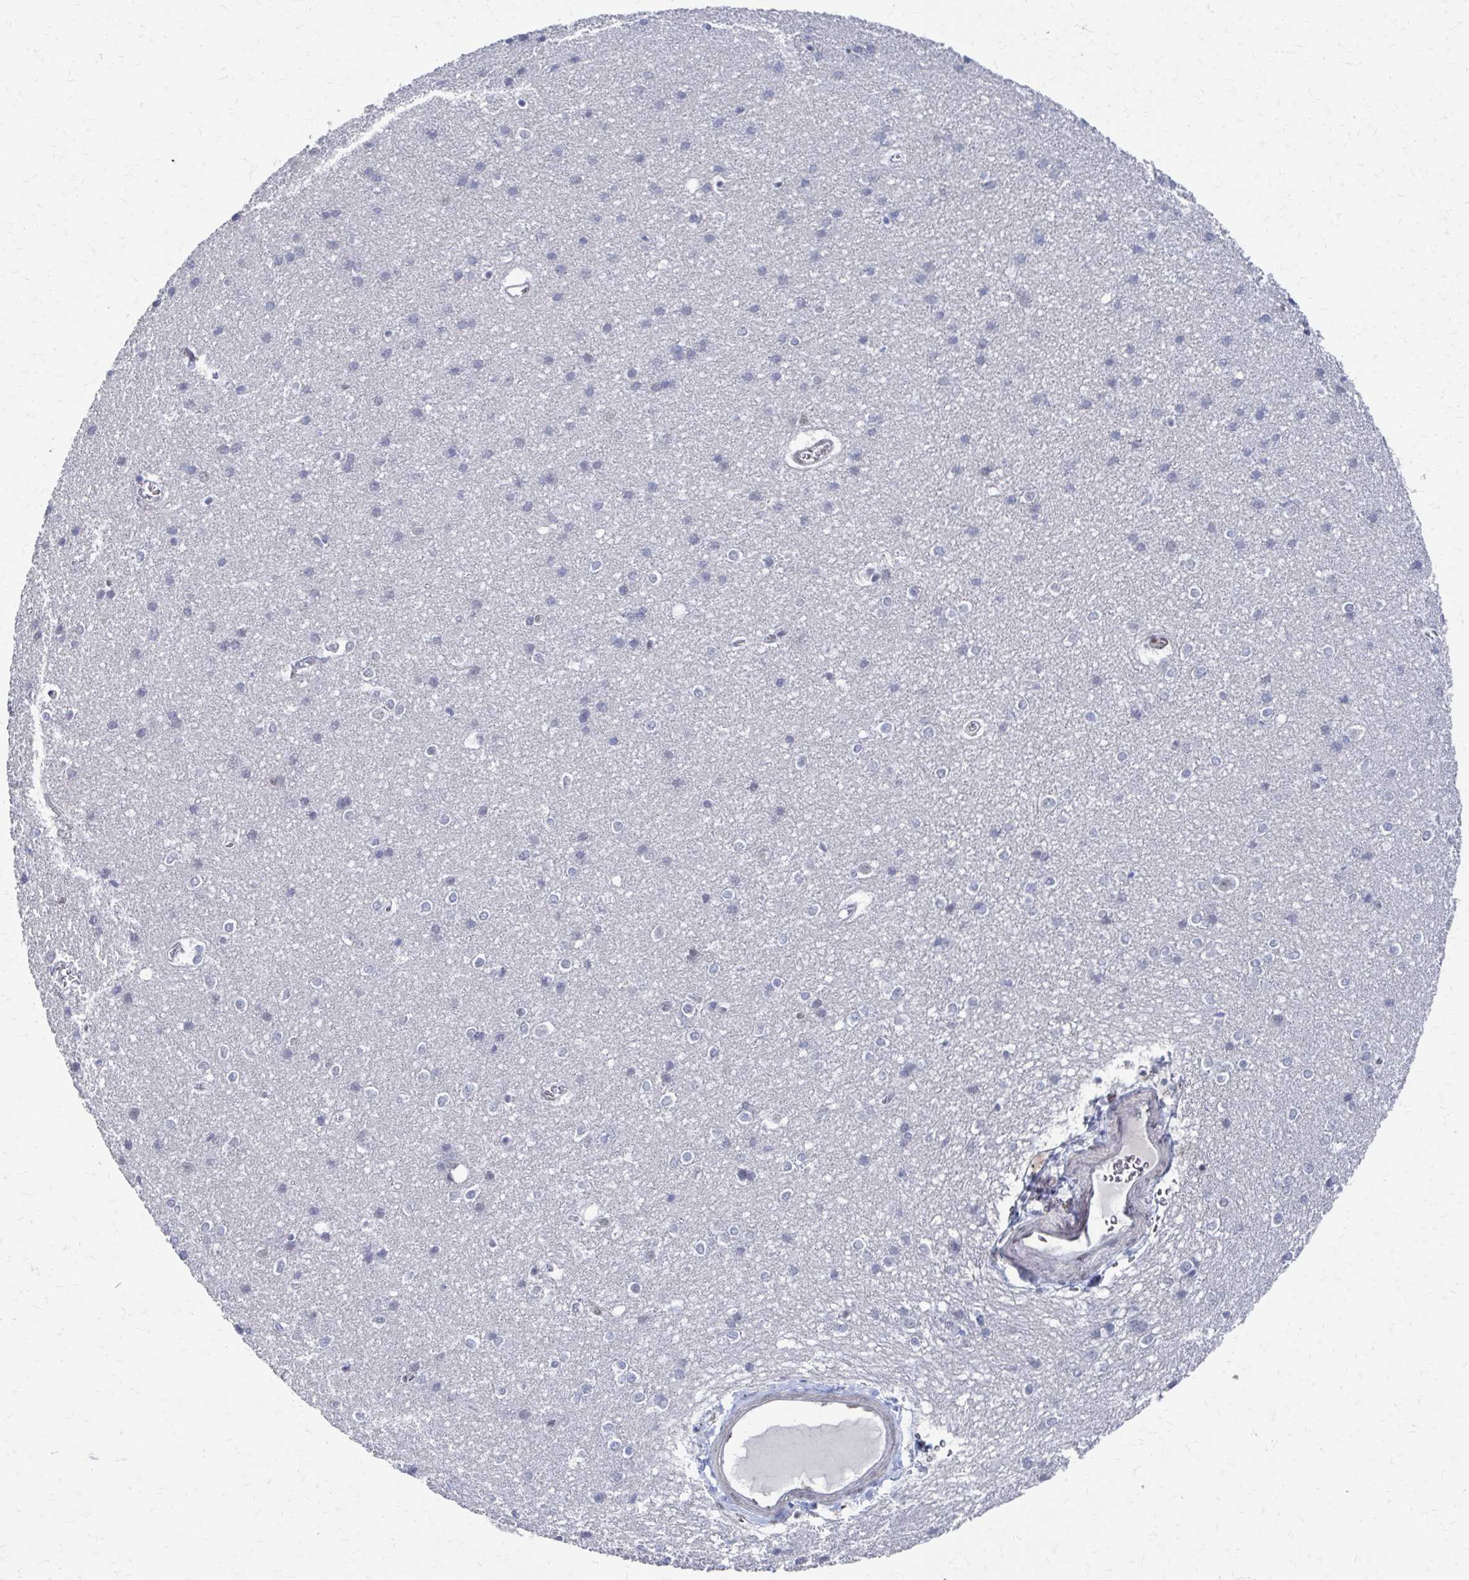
{"staining": {"intensity": "negative", "quantity": "none", "location": "none"}, "tissue": "cerebral cortex", "cell_type": "Endothelial cells", "image_type": "normal", "snomed": [{"axis": "morphology", "description": "Normal tissue, NOS"}, {"axis": "topography", "description": "Cerebral cortex"}], "caption": "Immunohistochemistry (IHC) of normal cerebral cortex displays no staining in endothelial cells. Nuclei are stained in blue.", "gene": "CDIN1", "patient": {"sex": "male", "age": 37}}